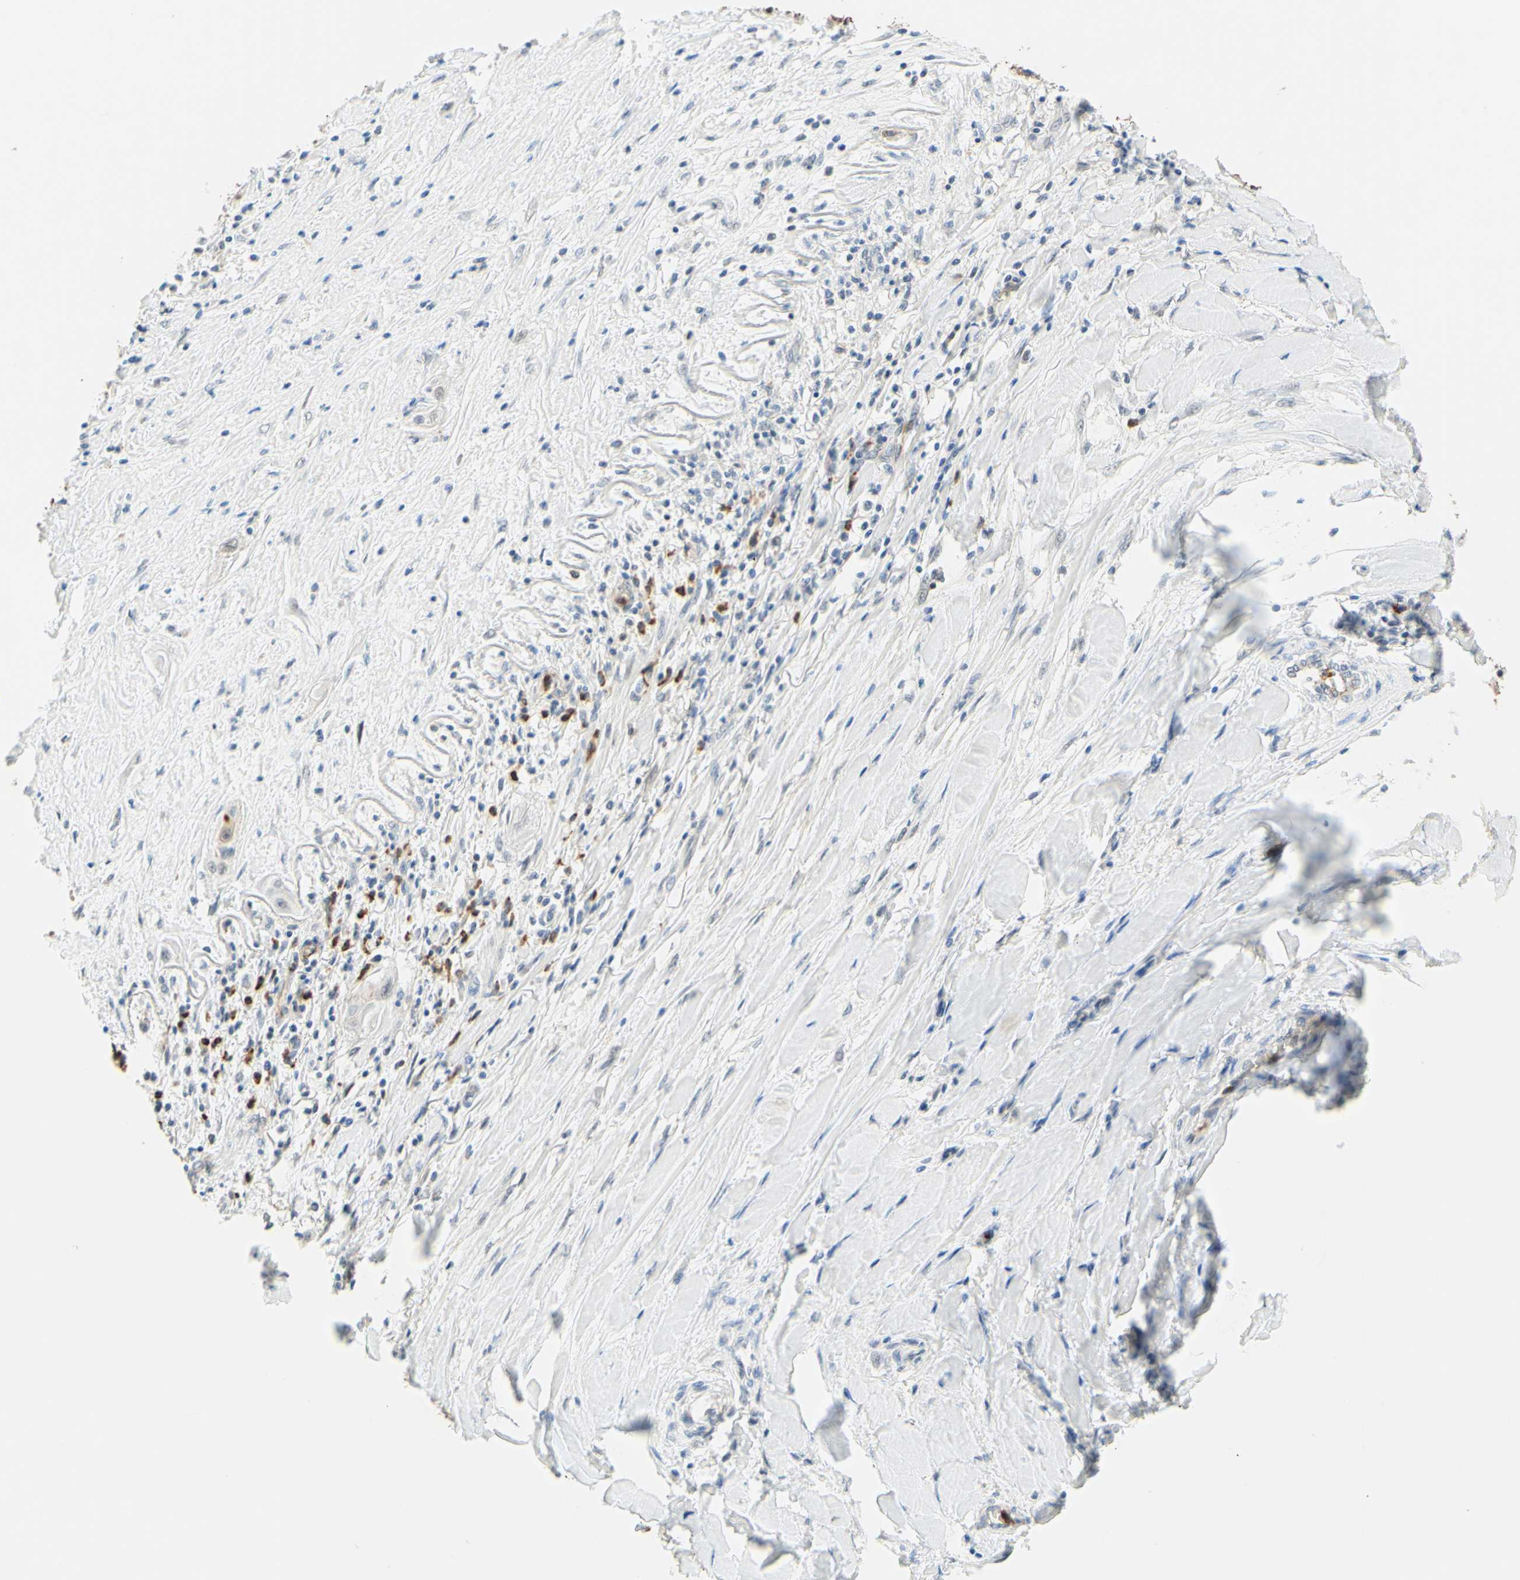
{"staining": {"intensity": "negative", "quantity": "none", "location": "none"}, "tissue": "lung cancer", "cell_type": "Tumor cells", "image_type": "cancer", "snomed": [{"axis": "morphology", "description": "Squamous cell carcinoma, NOS"}, {"axis": "topography", "description": "Lung"}], "caption": "Squamous cell carcinoma (lung) was stained to show a protein in brown. There is no significant positivity in tumor cells.", "gene": "TREM2", "patient": {"sex": "female", "age": 47}}